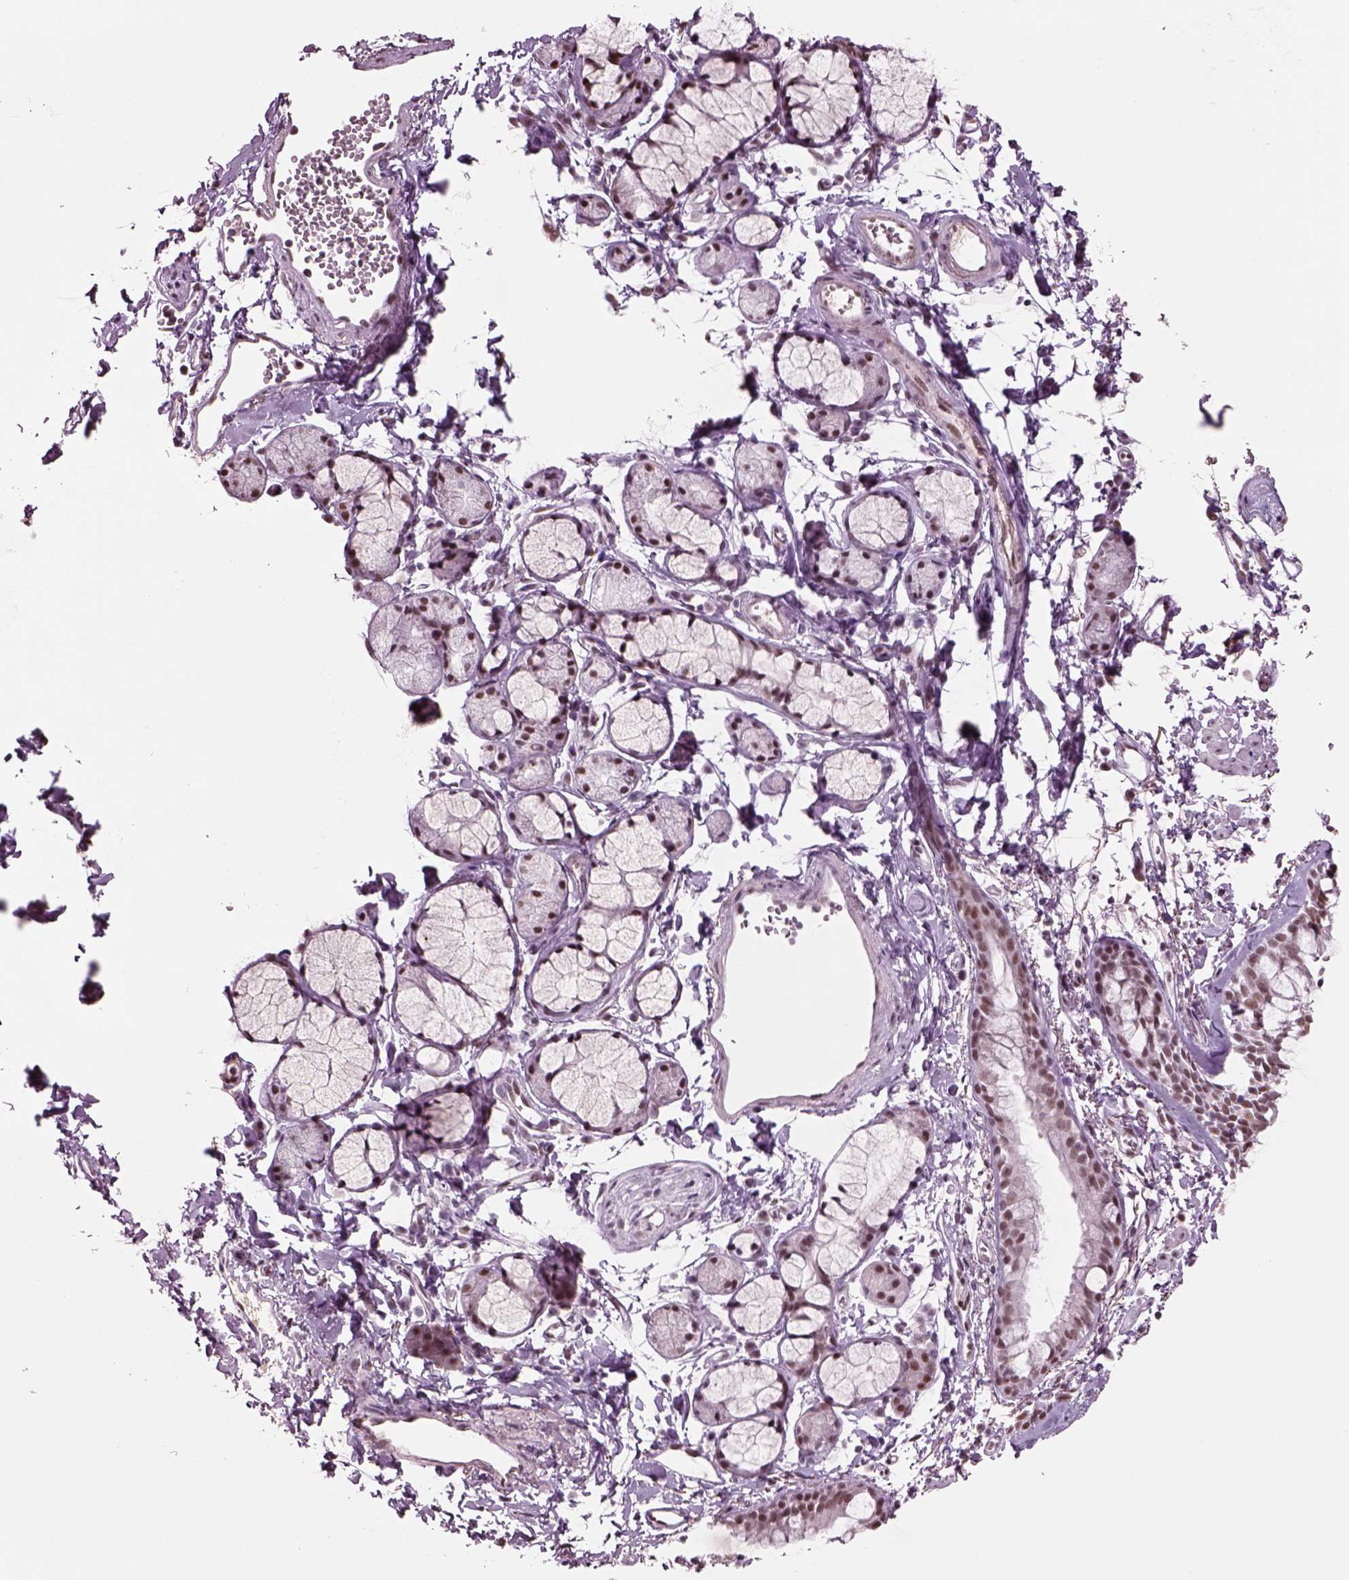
{"staining": {"intensity": "moderate", "quantity": ">75%", "location": "nuclear"}, "tissue": "bronchus", "cell_type": "Respiratory epithelial cells", "image_type": "normal", "snomed": [{"axis": "morphology", "description": "Normal tissue, NOS"}, {"axis": "topography", "description": "Cartilage tissue"}, {"axis": "topography", "description": "Bronchus"}], "caption": "Immunohistochemical staining of benign bronchus shows moderate nuclear protein positivity in about >75% of respiratory epithelial cells. The staining was performed using DAB, with brown indicating positive protein expression. Nuclei are stained blue with hematoxylin.", "gene": "SEPHS1", "patient": {"sex": "female", "age": 59}}